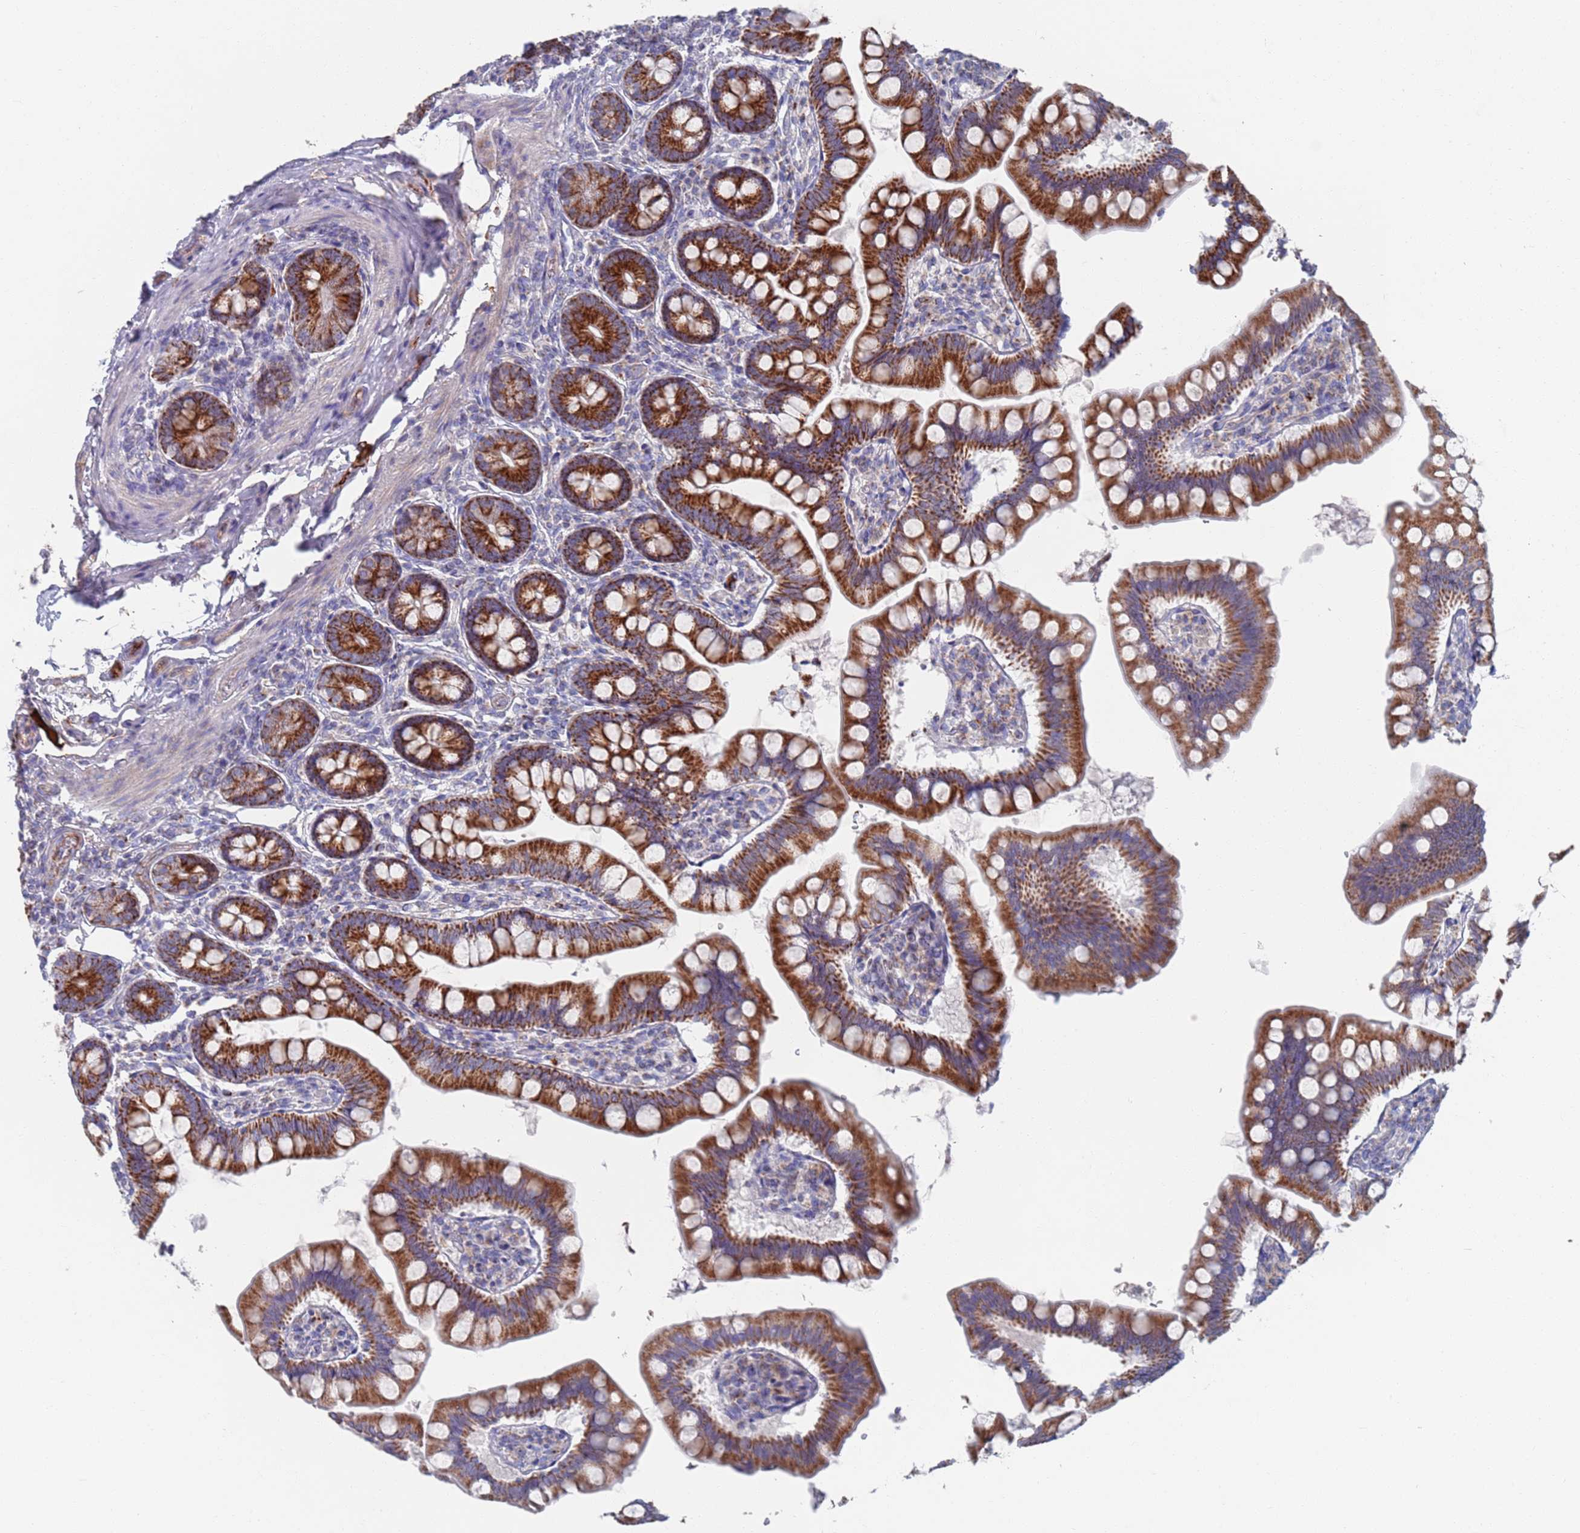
{"staining": {"intensity": "strong", "quantity": ">75%", "location": "cytoplasmic/membranous"}, "tissue": "small intestine", "cell_type": "Glandular cells", "image_type": "normal", "snomed": [{"axis": "morphology", "description": "Normal tissue, NOS"}, {"axis": "topography", "description": "Small intestine"}], "caption": "Immunohistochemical staining of normal small intestine reveals high levels of strong cytoplasmic/membranous staining in approximately >75% of glandular cells.", "gene": "MRPL22", "patient": {"sex": "male", "age": 7}}